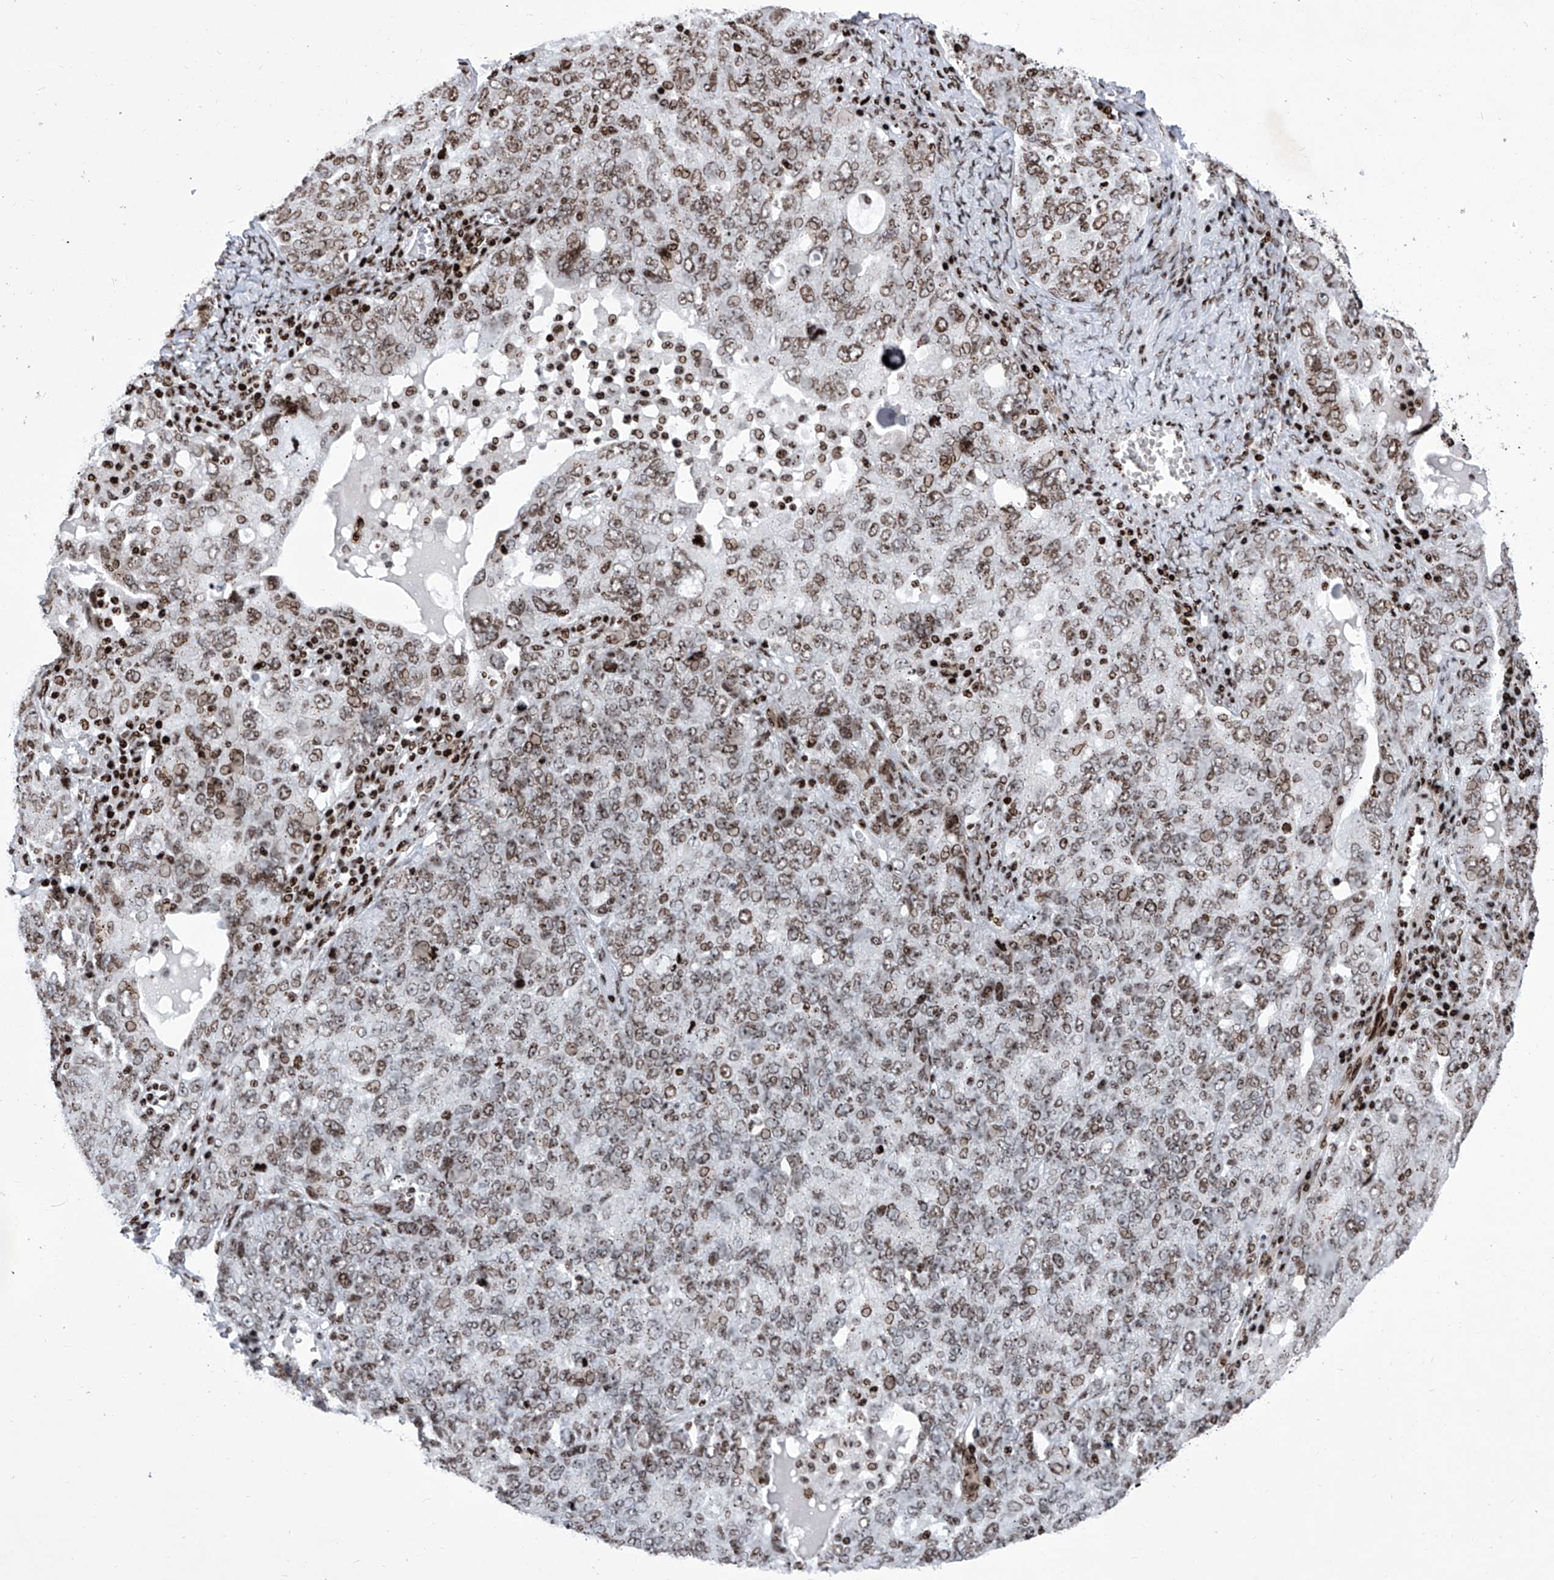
{"staining": {"intensity": "moderate", "quantity": "25%-75%", "location": "nuclear"}, "tissue": "ovarian cancer", "cell_type": "Tumor cells", "image_type": "cancer", "snomed": [{"axis": "morphology", "description": "Carcinoma, endometroid"}, {"axis": "topography", "description": "Ovary"}], "caption": "Immunohistochemical staining of human endometroid carcinoma (ovarian) reveals moderate nuclear protein staining in approximately 25%-75% of tumor cells.", "gene": "HEY2", "patient": {"sex": "female", "age": 62}}